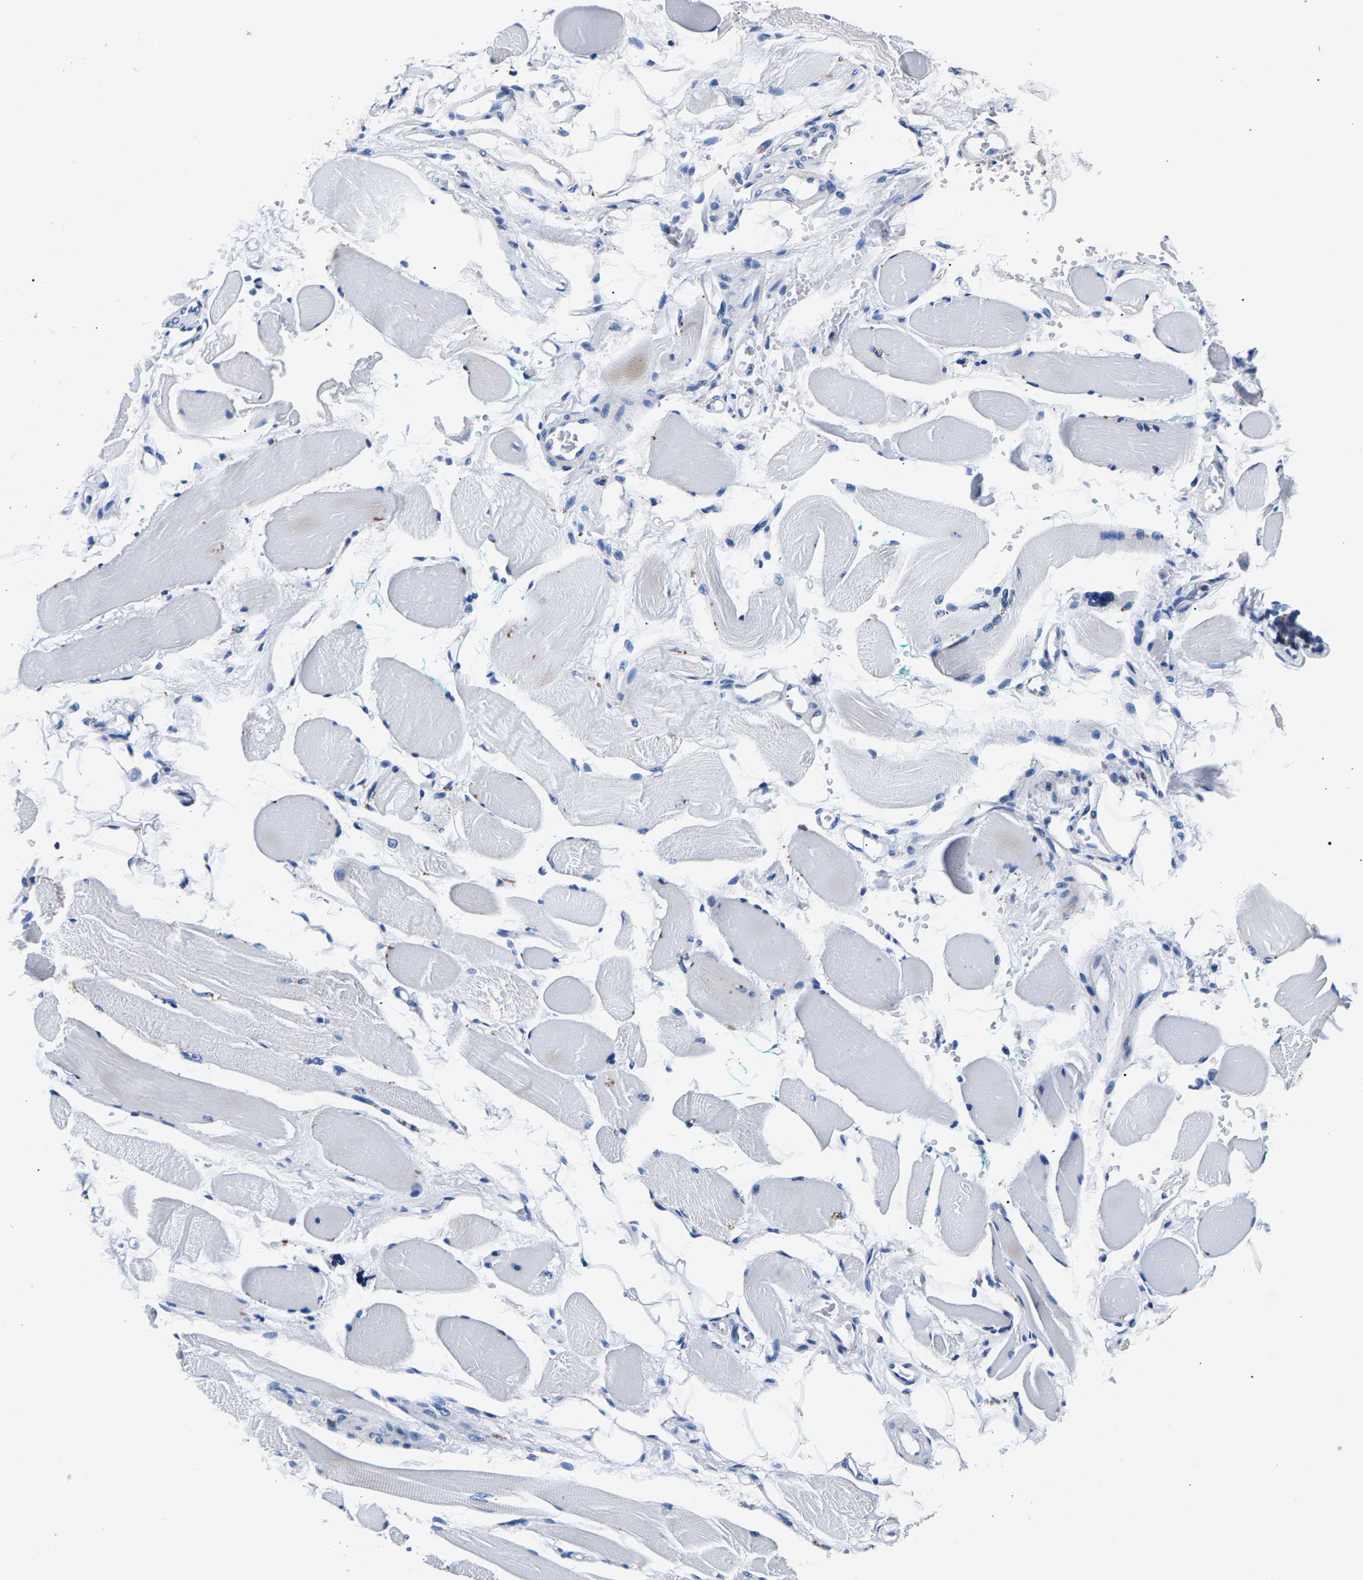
{"staining": {"intensity": "negative", "quantity": "none", "location": "none"}, "tissue": "skeletal muscle", "cell_type": "Myocytes", "image_type": "normal", "snomed": [{"axis": "morphology", "description": "Normal tissue, NOS"}, {"axis": "topography", "description": "Skeletal muscle"}, {"axis": "topography", "description": "Peripheral nerve tissue"}], "caption": "Immunohistochemical staining of benign human skeletal muscle shows no significant positivity in myocytes. (DAB immunohistochemistry with hematoxylin counter stain).", "gene": "PHF24", "patient": {"sex": "female", "age": 84}}